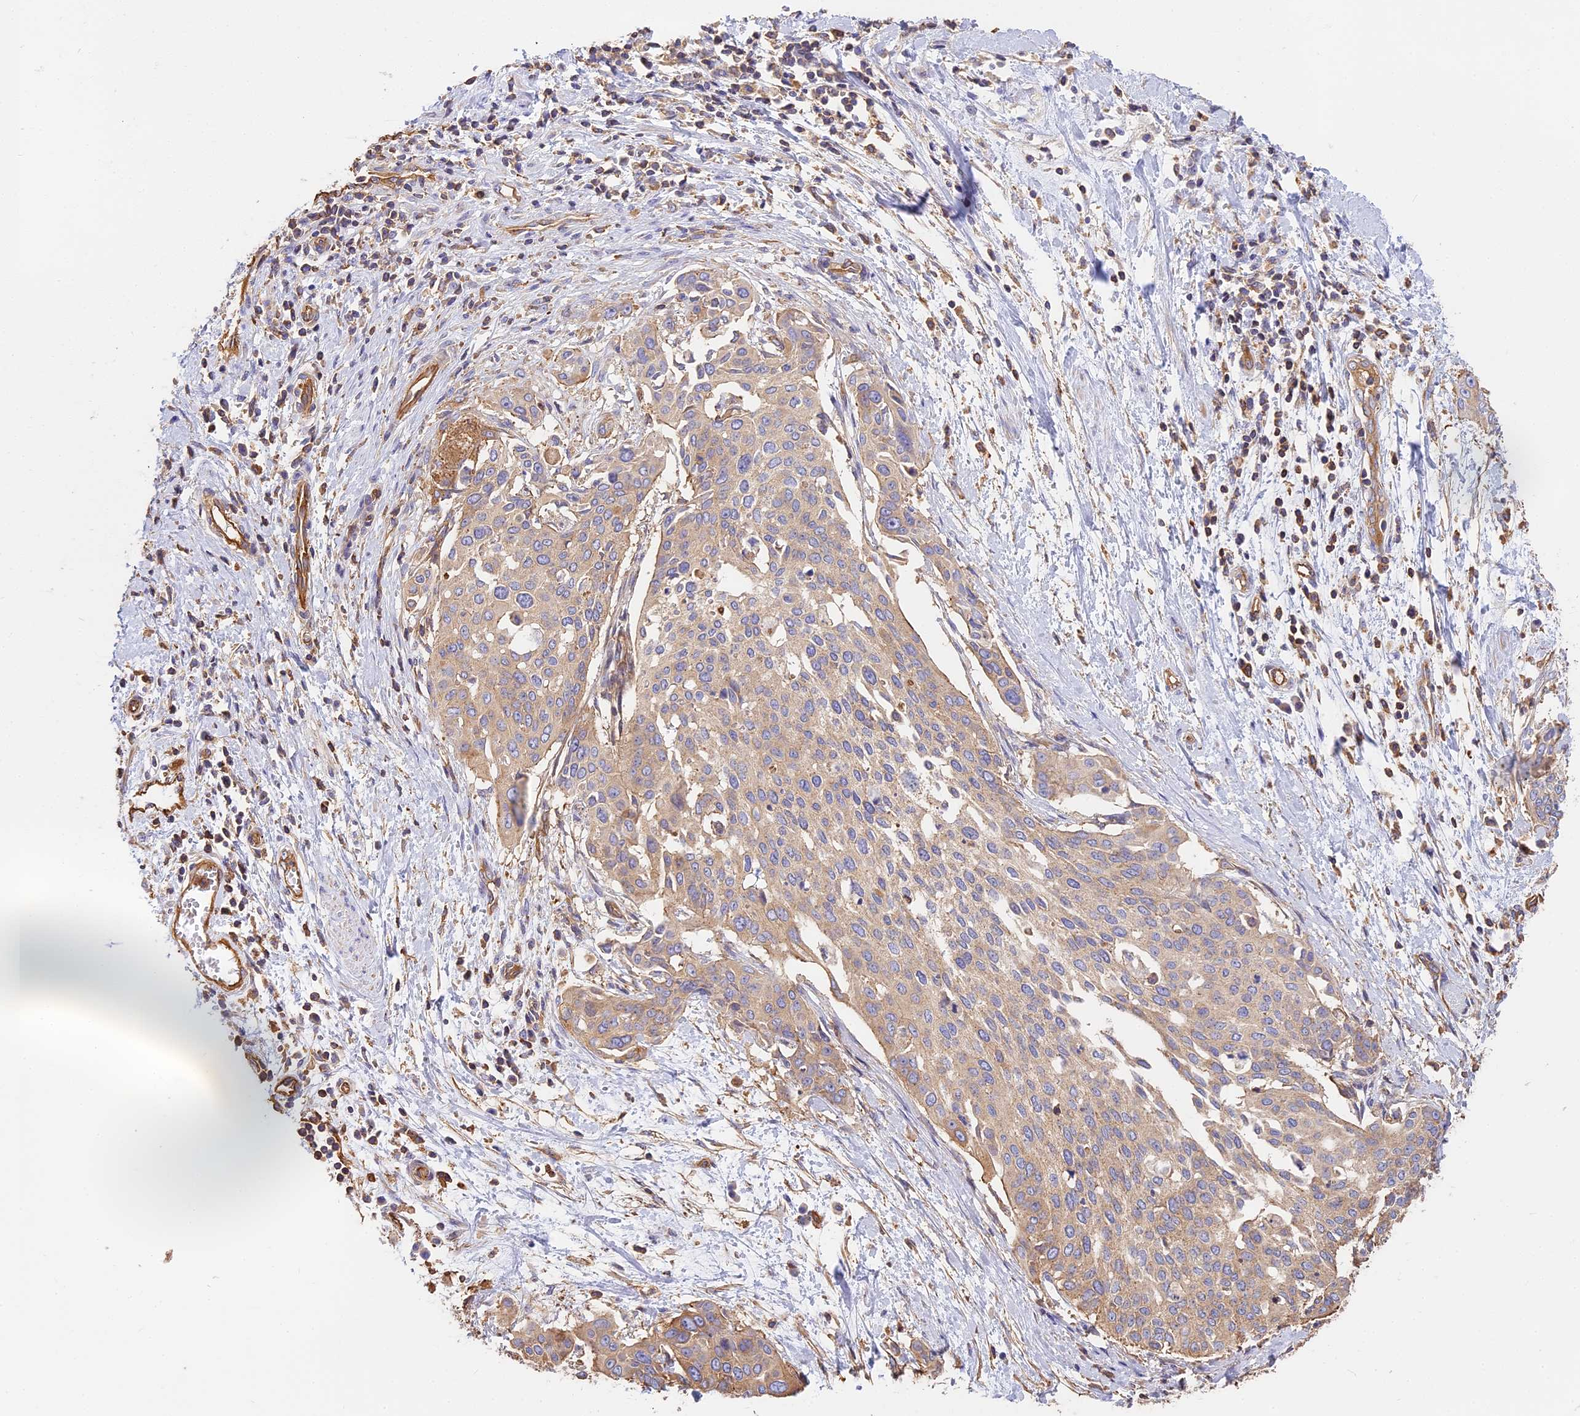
{"staining": {"intensity": "weak", "quantity": ">75%", "location": "cytoplasmic/membranous"}, "tissue": "cervical cancer", "cell_type": "Tumor cells", "image_type": "cancer", "snomed": [{"axis": "morphology", "description": "Squamous cell carcinoma, NOS"}, {"axis": "topography", "description": "Cervix"}], "caption": "High-power microscopy captured an immunohistochemistry micrograph of cervical cancer (squamous cell carcinoma), revealing weak cytoplasmic/membranous expression in about >75% of tumor cells.", "gene": "VPS18", "patient": {"sex": "female", "age": 44}}